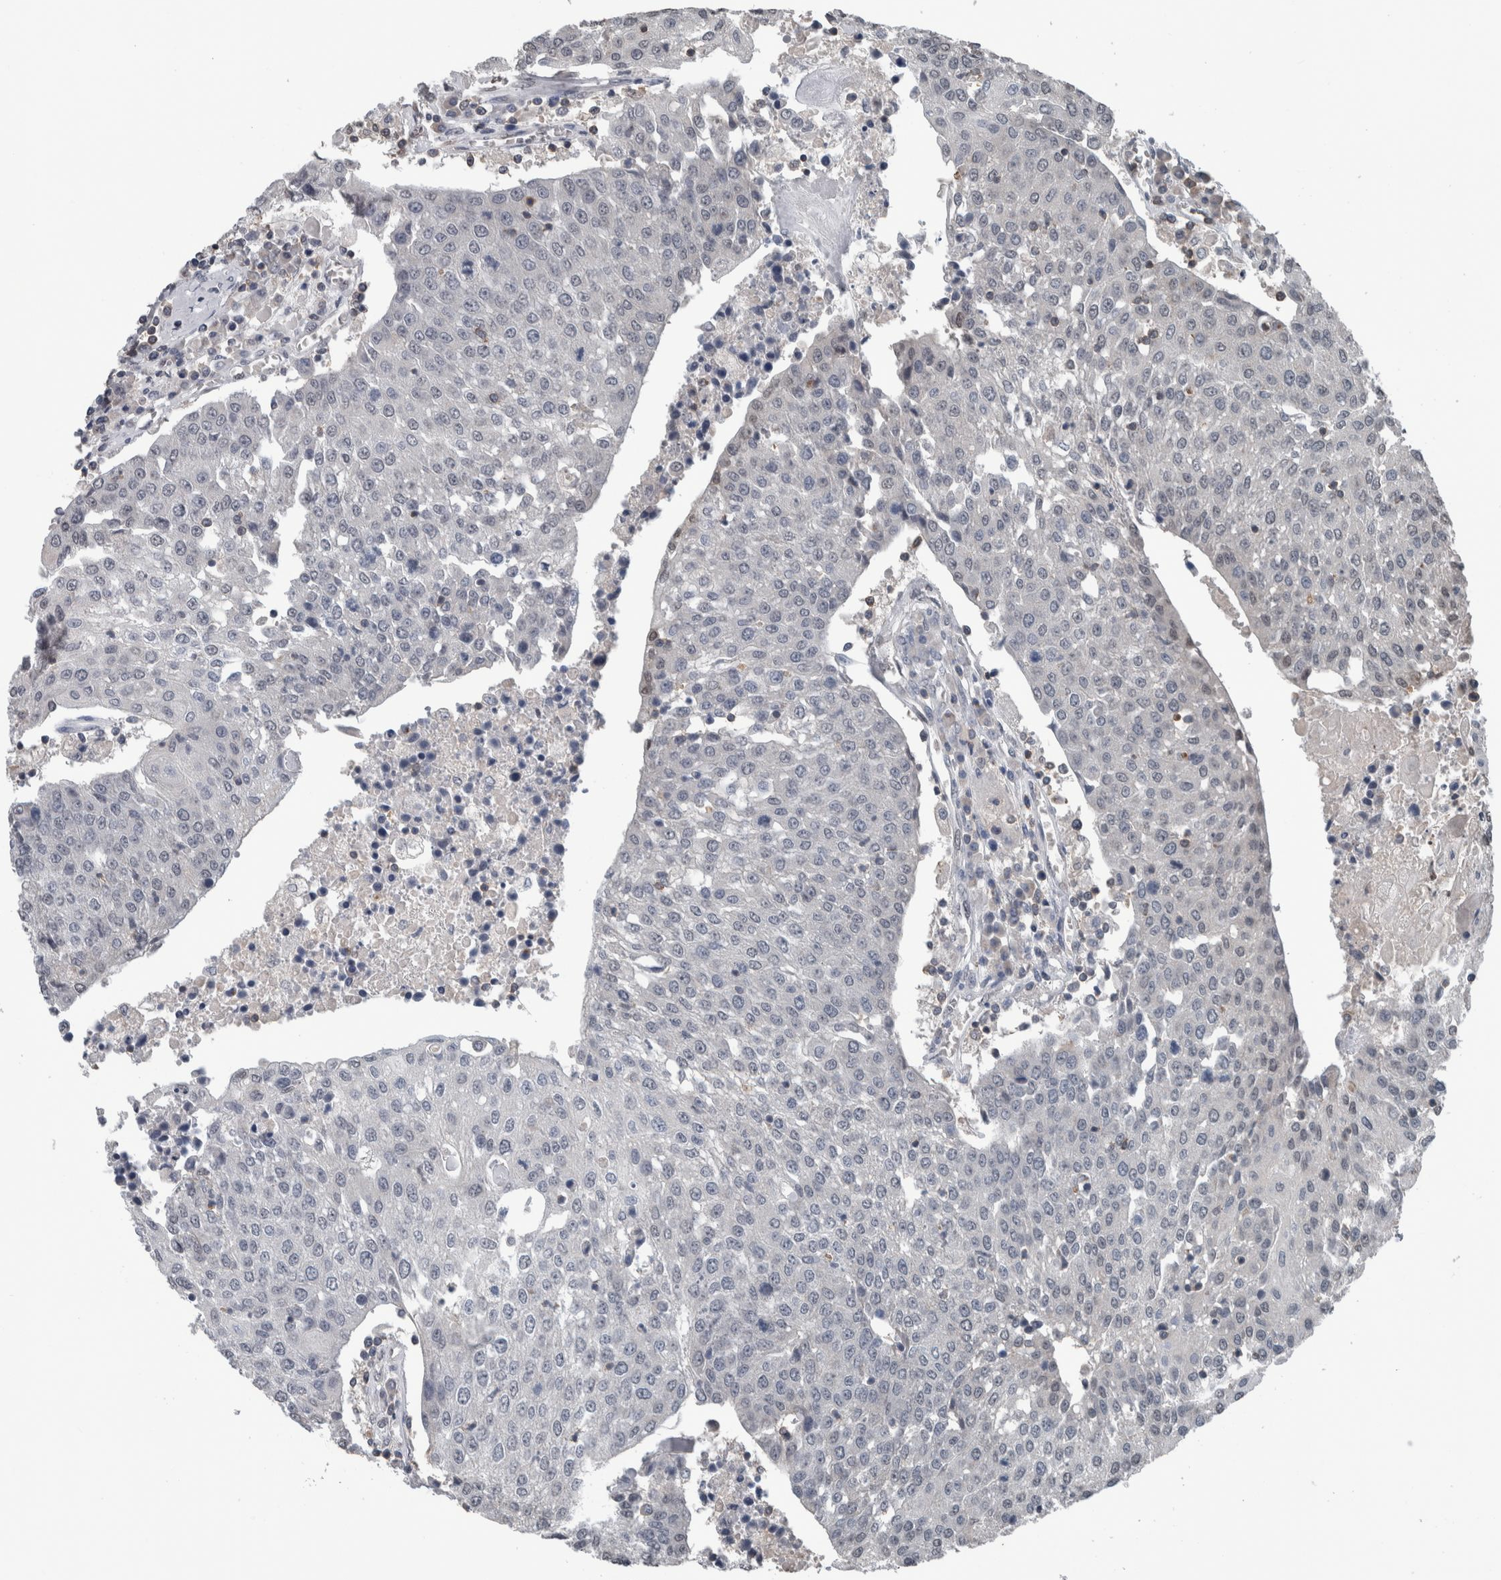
{"staining": {"intensity": "negative", "quantity": "none", "location": "none"}, "tissue": "urothelial cancer", "cell_type": "Tumor cells", "image_type": "cancer", "snomed": [{"axis": "morphology", "description": "Urothelial carcinoma, High grade"}, {"axis": "topography", "description": "Urinary bladder"}], "caption": "Immunohistochemistry (IHC) image of urothelial cancer stained for a protein (brown), which reveals no positivity in tumor cells.", "gene": "MAFF", "patient": {"sex": "female", "age": 85}}